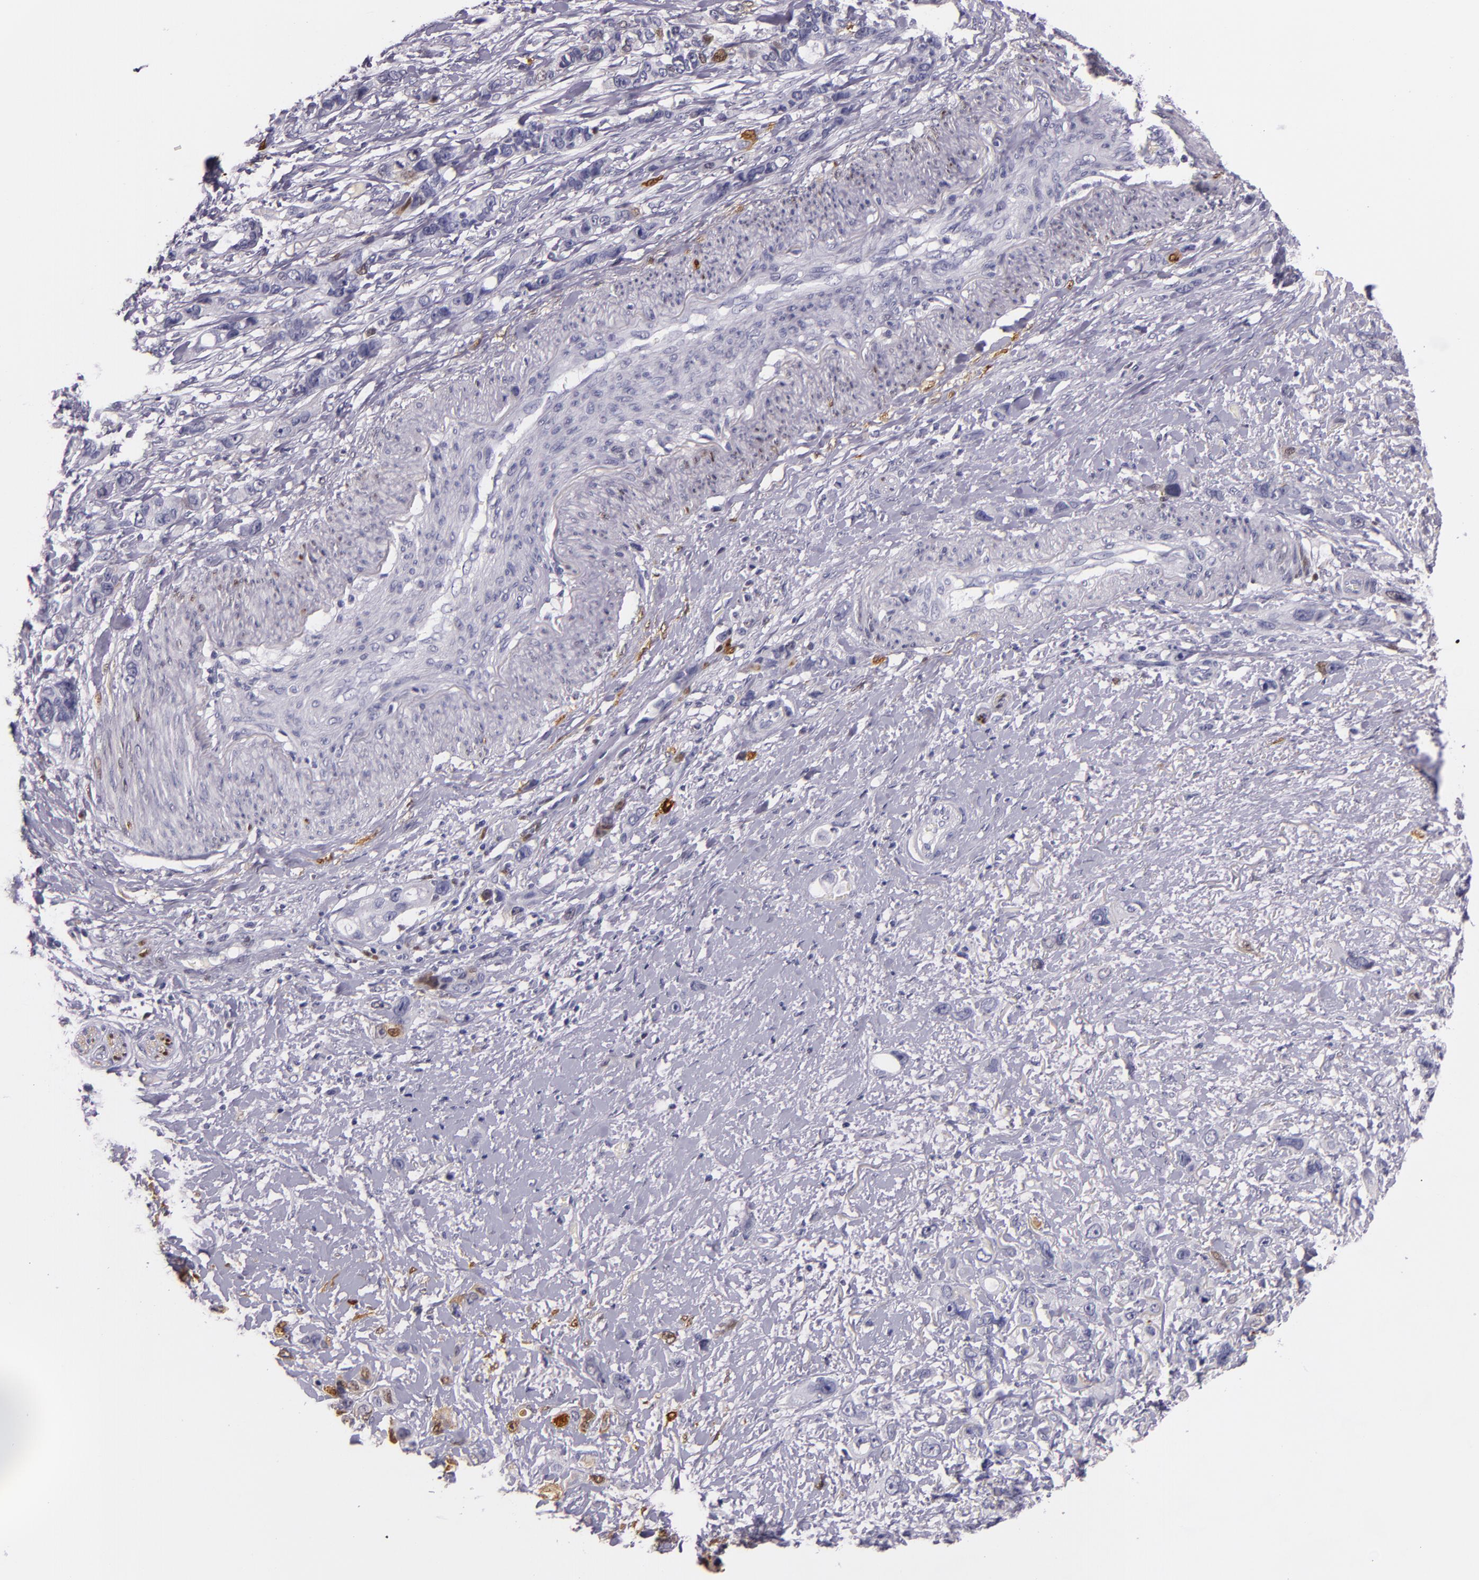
{"staining": {"intensity": "weak", "quantity": "<25%", "location": "nuclear"}, "tissue": "stomach cancer", "cell_type": "Tumor cells", "image_type": "cancer", "snomed": [{"axis": "morphology", "description": "Adenocarcinoma, NOS"}, {"axis": "topography", "description": "Stomach, upper"}], "caption": "An image of human adenocarcinoma (stomach) is negative for staining in tumor cells.", "gene": "MT1A", "patient": {"sex": "male", "age": 47}}